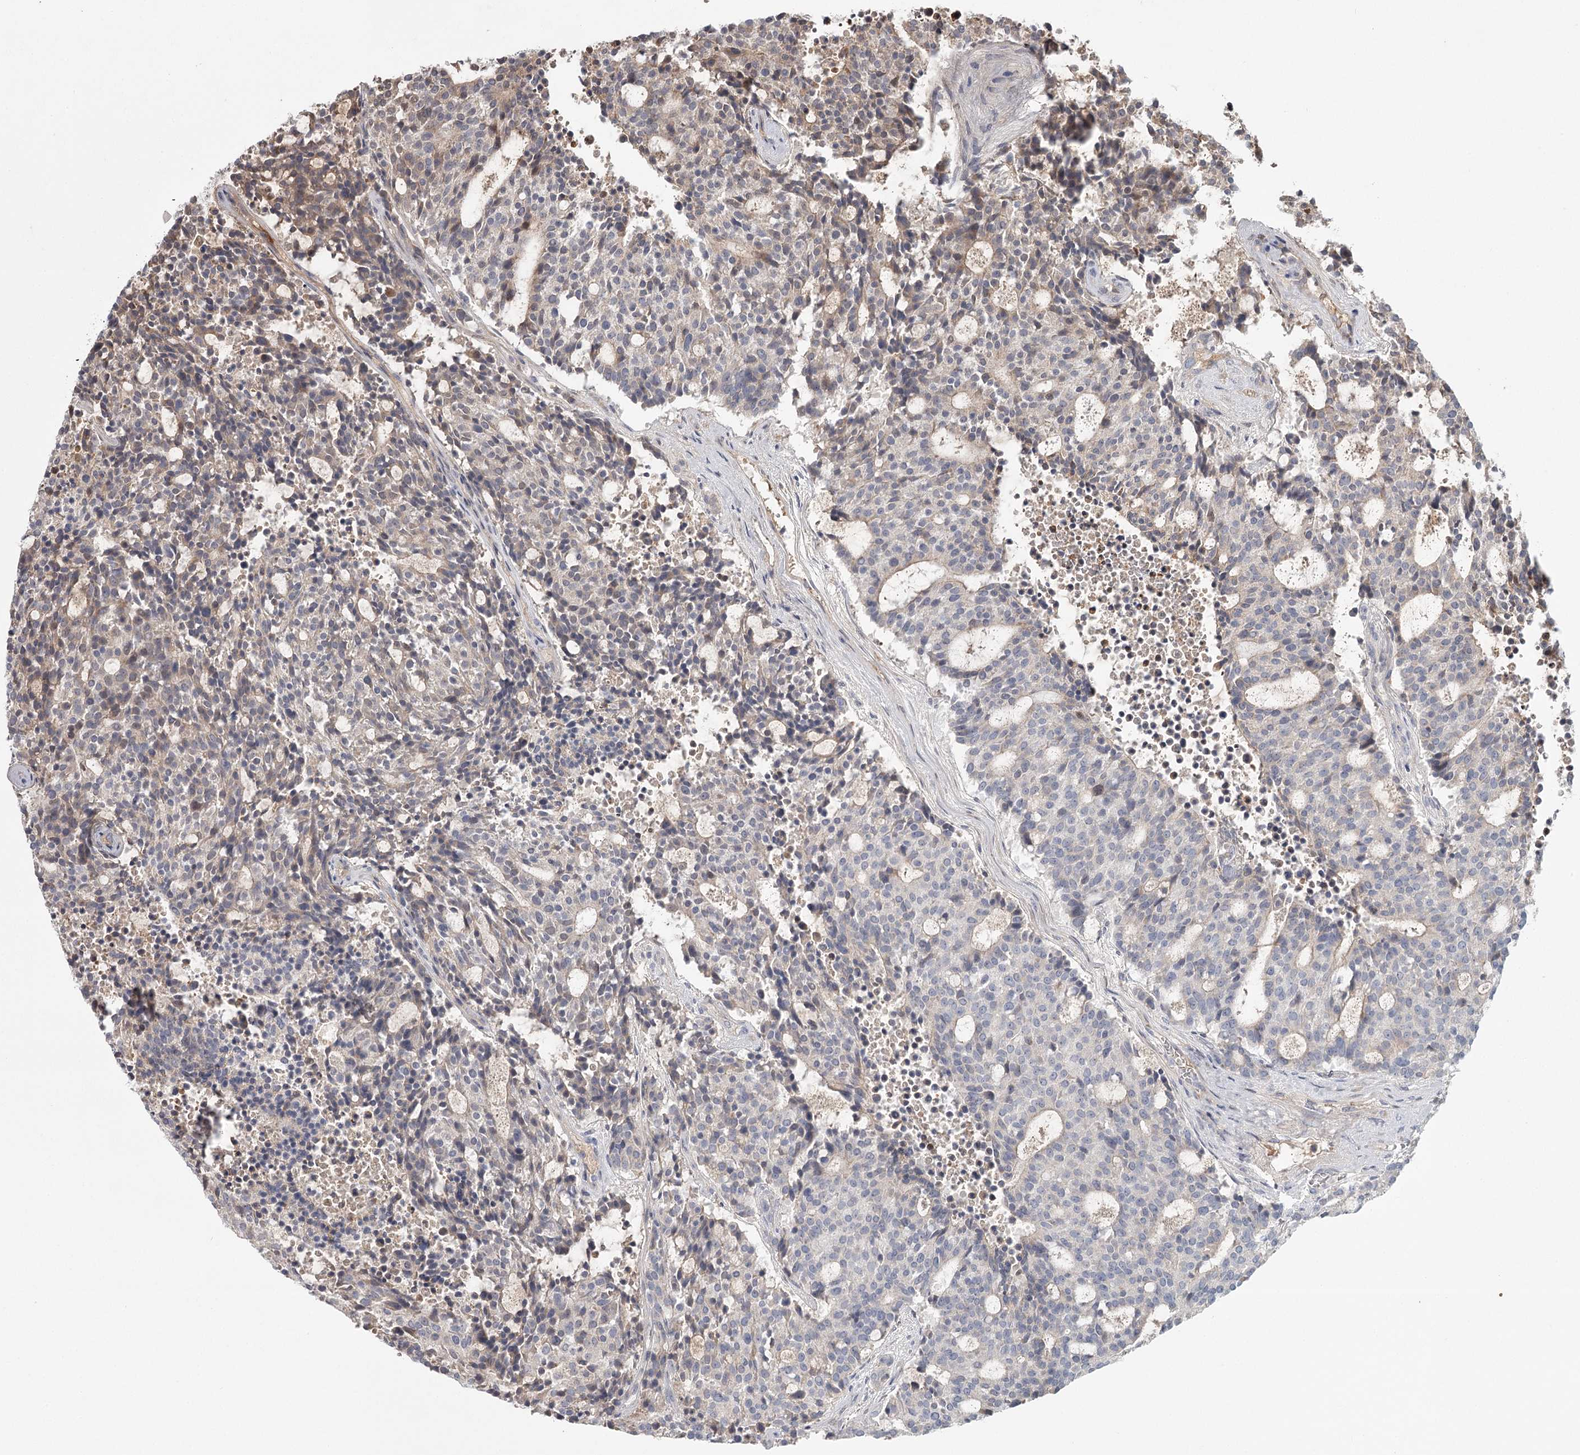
{"staining": {"intensity": "negative", "quantity": "none", "location": "none"}, "tissue": "carcinoid", "cell_type": "Tumor cells", "image_type": "cancer", "snomed": [{"axis": "morphology", "description": "Carcinoid, malignant, NOS"}, {"axis": "topography", "description": "Pancreas"}], "caption": "An immunohistochemistry image of malignant carcinoid is shown. There is no staining in tumor cells of malignant carcinoid.", "gene": "DHRS9", "patient": {"sex": "female", "age": 54}}